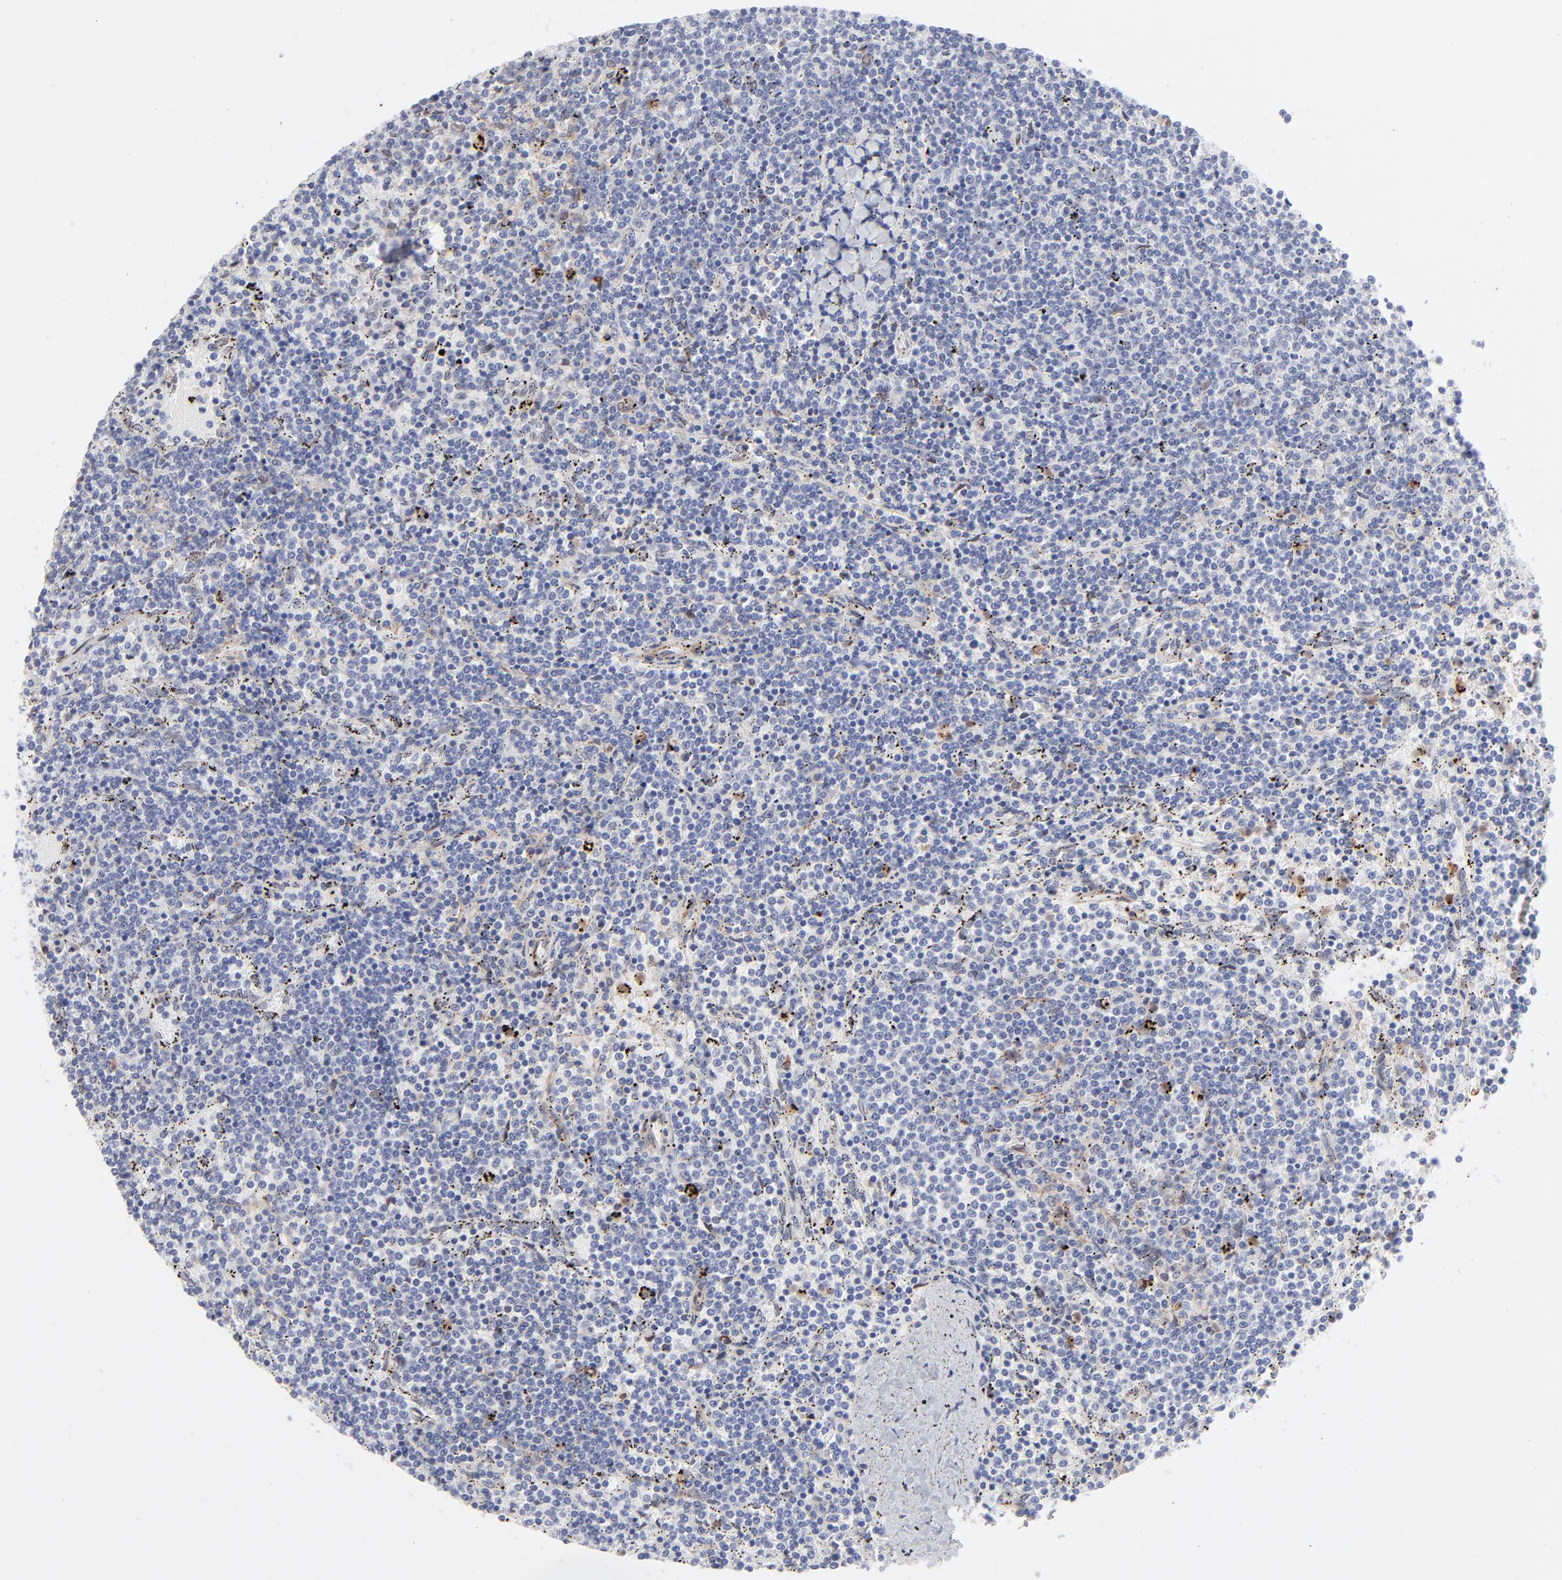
{"staining": {"intensity": "negative", "quantity": "none", "location": "none"}, "tissue": "lymphoma", "cell_type": "Tumor cells", "image_type": "cancer", "snomed": [{"axis": "morphology", "description": "Malignant lymphoma, non-Hodgkin's type, Low grade"}, {"axis": "topography", "description": "Spleen"}], "caption": "Lymphoma was stained to show a protein in brown. There is no significant expression in tumor cells.", "gene": "PDGFRB", "patient": {"sex": "female", "age": 50}}